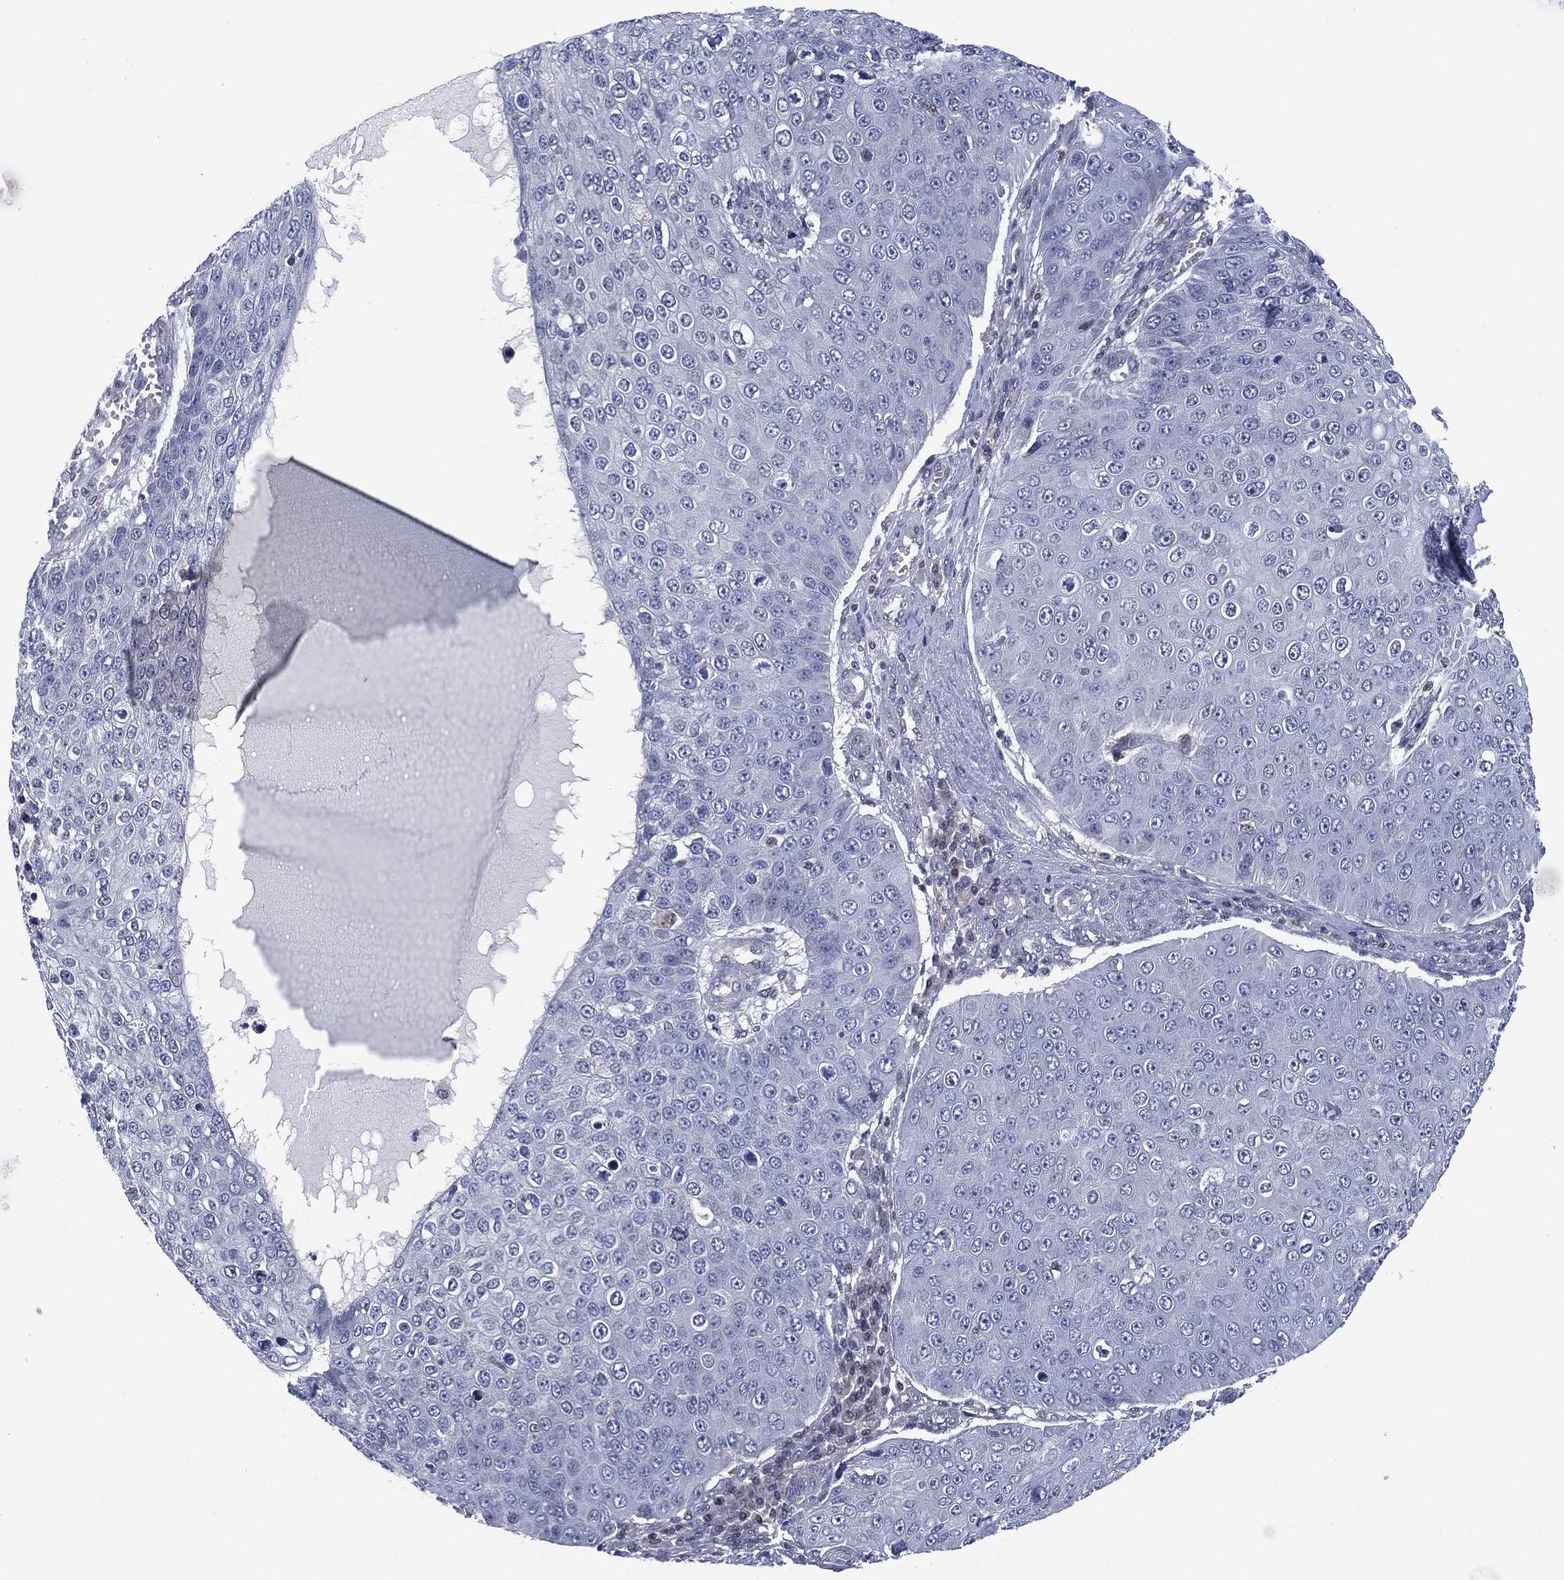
{"staining": {"intensity": "negative", "quantity": "none", "location": "none"}, "tissue": "skin cancer", "cell_type": "Tumor cells", "image_type": "cancer", "snomed": [{"axis": "morphology", "description": "Squamous cell carcinoma, NOS"}, {"axis": "topography", "description": "Skin"}], "caption": "Squamous cell carcinoma (skin) was stained to show a protein in brown. There is no significant staining in tumor cells.", "gene": "SLC4A4", "patient": {"sex": "male", "age": 71}}